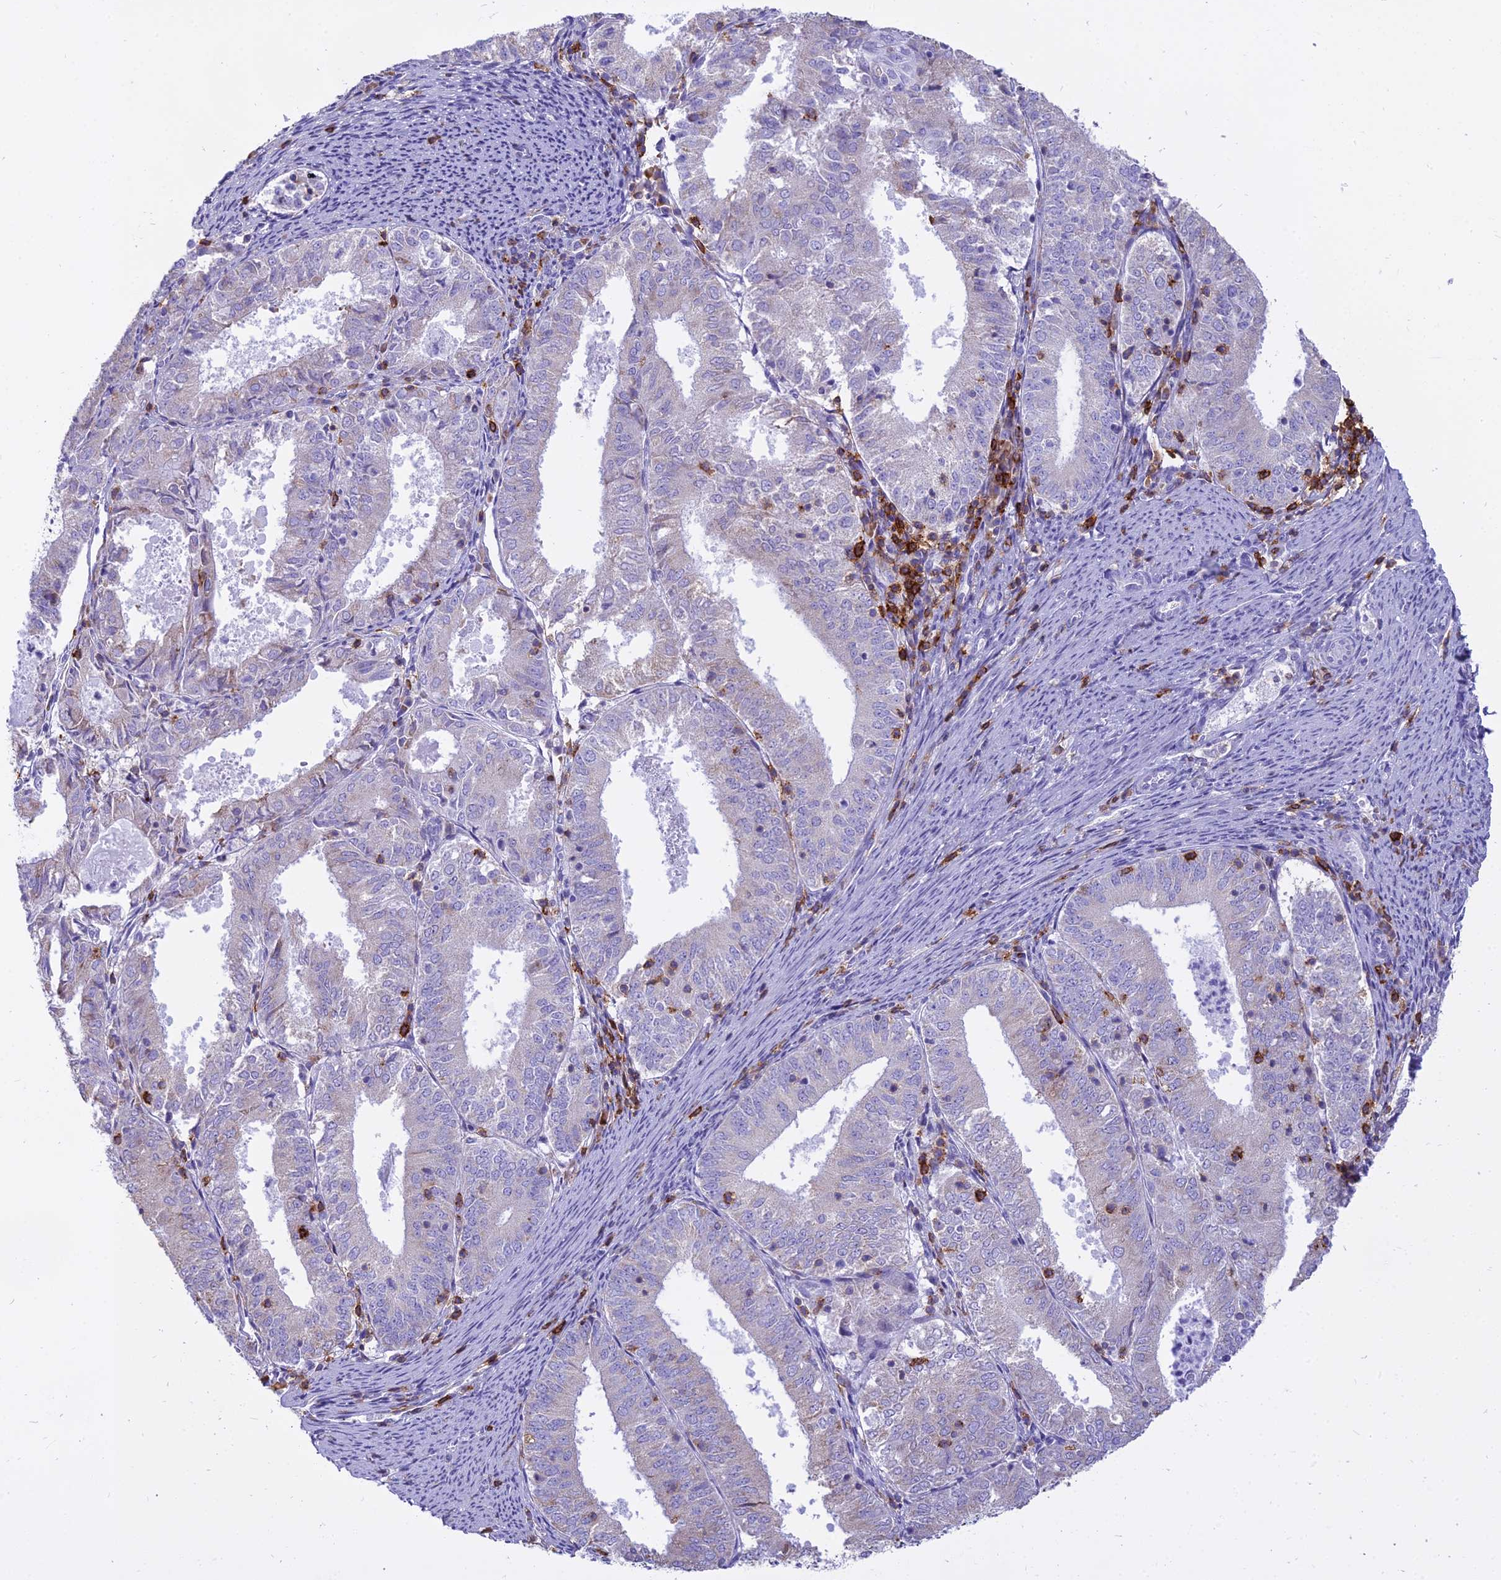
{"staining": {"intensity": "negative", "quantity": "none", "location": "none"}, "tissue": "endometrial cancer", "cell_type": "Tumor cells", "image_type": "cancer", "snomed": [{"axis": "morphology", "description": "Adenocarcinoma, NOS"}, {"axis": "topography", "description": "Endometrium"}], "caption": "Endometrial cancer stained for a protein using immunohistochemistry shows no positivity tumor cells.", "gene": "CD5", "patient": {"sex": "female", "age": 57}}